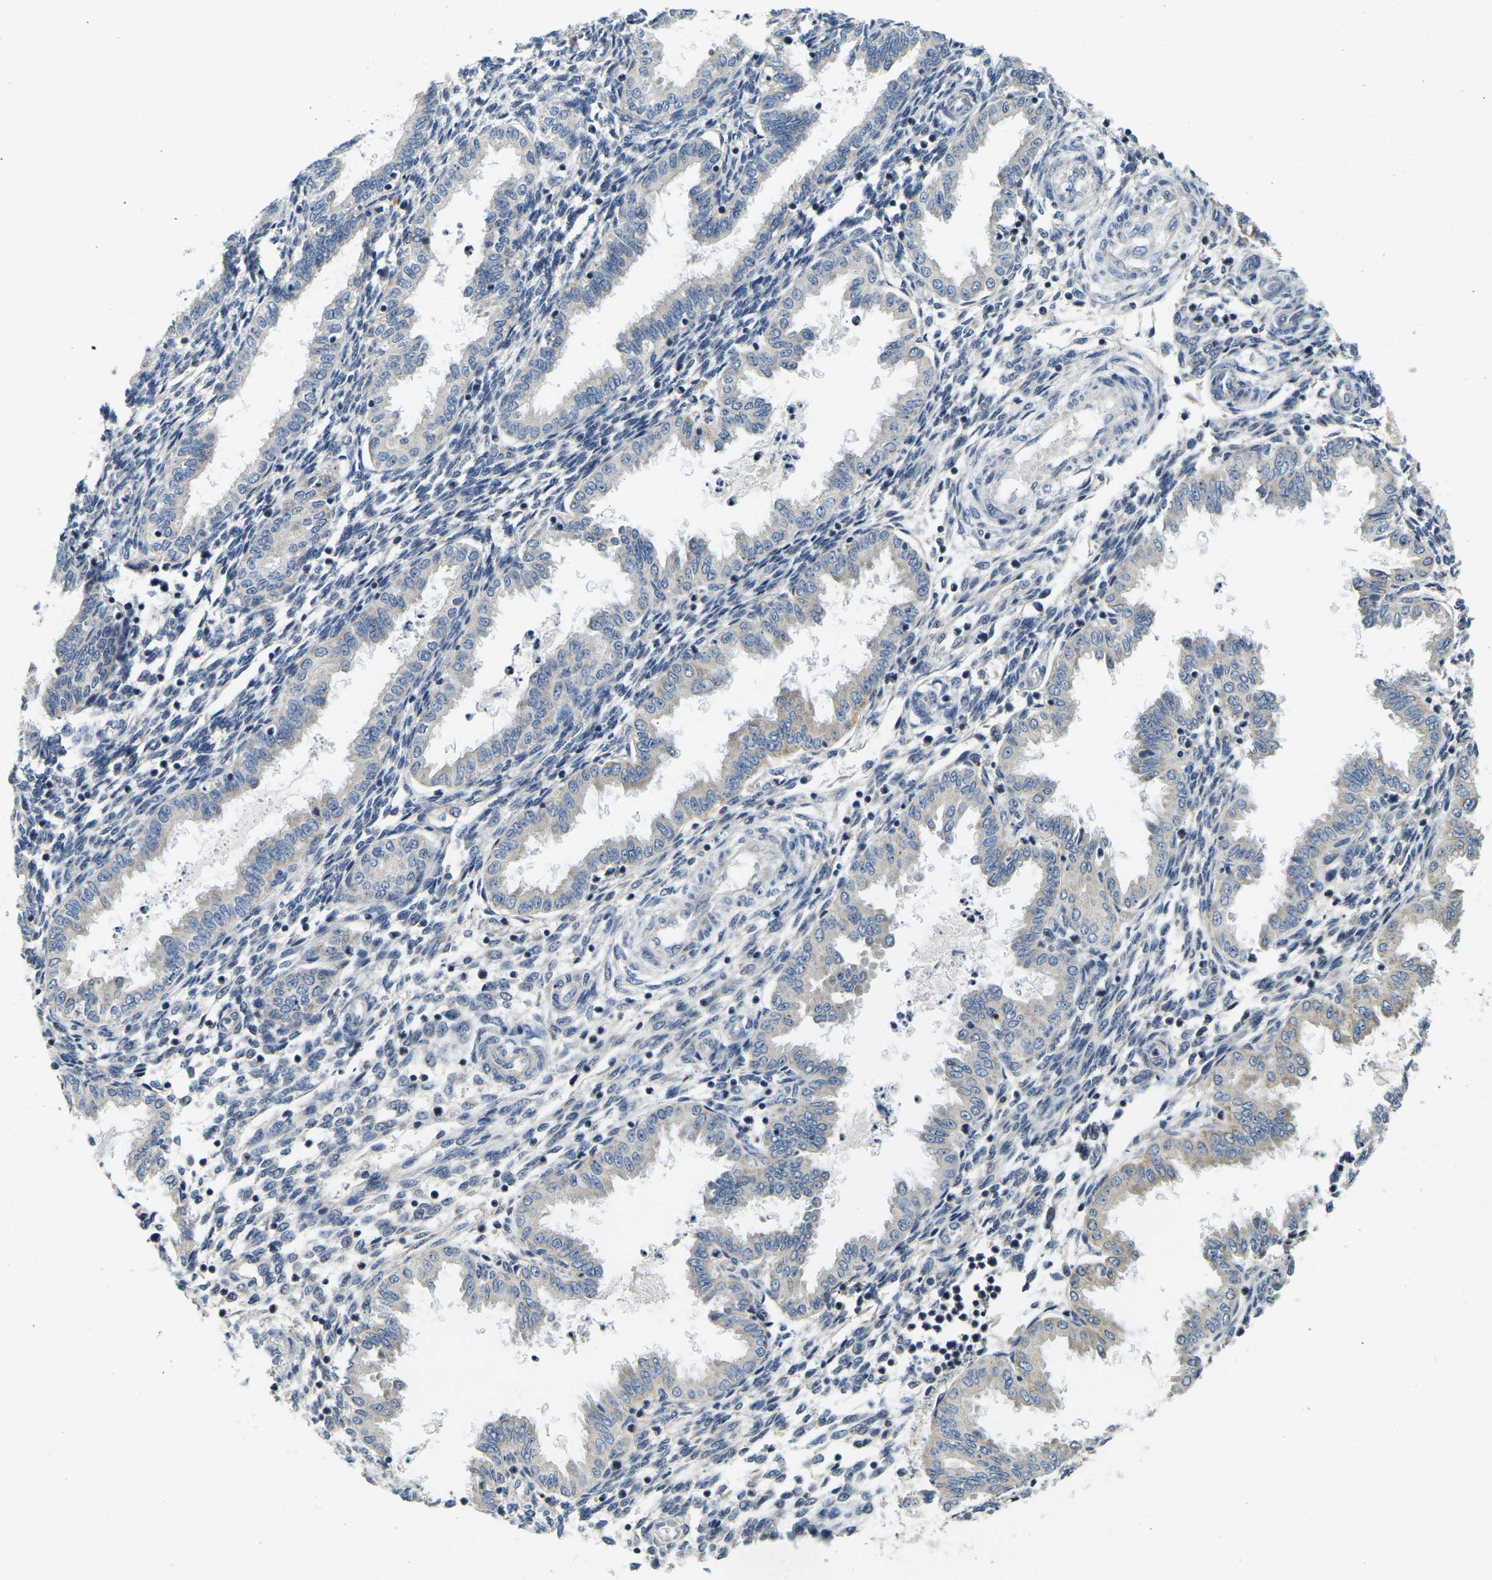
{"staining": {"intensity": "negative", "quantity": "none", "location": "none"}, "tissue": "endometrium", "cell_type": "Cells in endometrial stroma", "image_type": "normal", "snomed": [{"axis": "morphology", "description": "Normal tissue, NOS"}, {"axis": "topography", "description": "Endometrium"}], "caption": "Protein analysis of normal endometrium shows no significant staining in cells in endometrial stroma.", "gene": "SHISAL2B", "patient": {"sex": "female", "age": 33}}